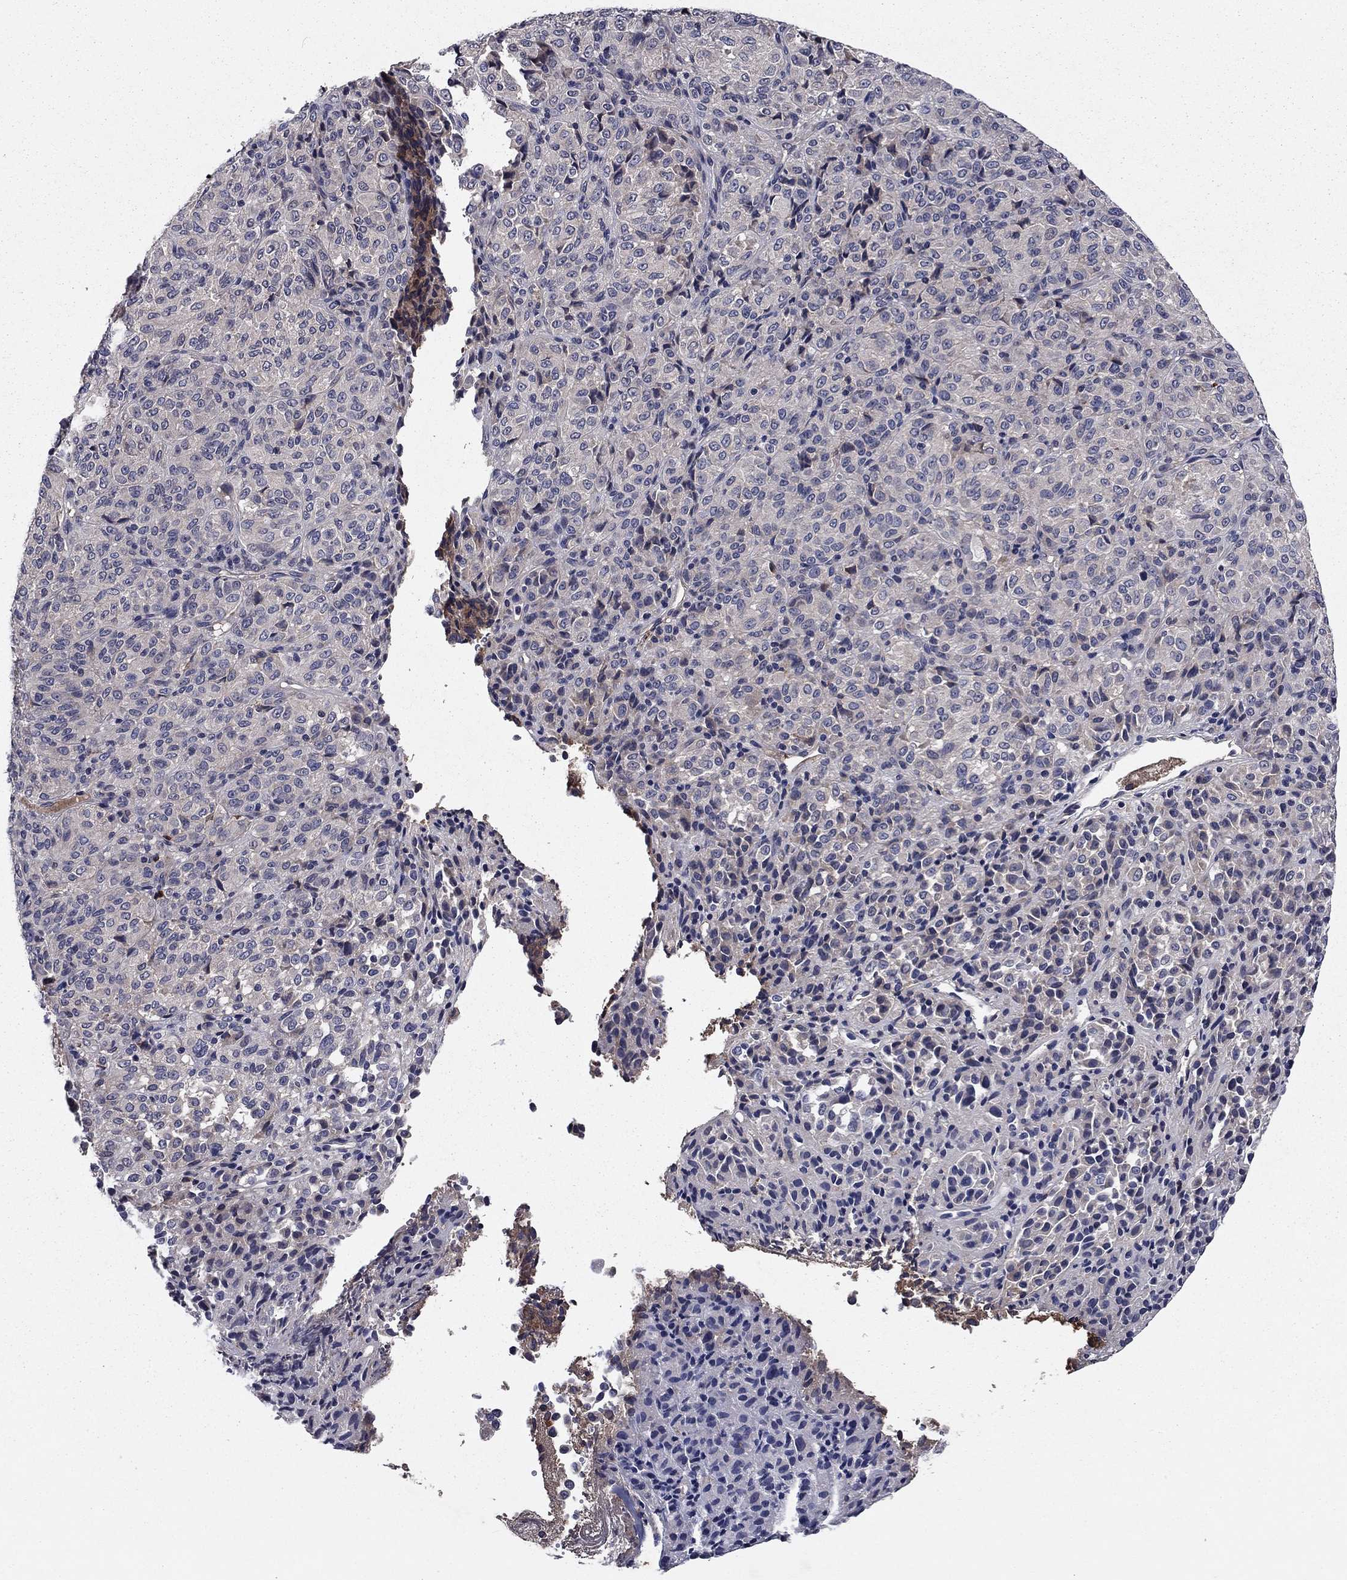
{"staining": {"intensity": "negative", "quantity": "none", "location": "none"}, "tissue": "melanoma", "cell_type": "Tumor cells", "image_type": "cancer", "snomed": [{"axis": "morphology", "description": "Malignant melanoma, Metastatic site"}, {"axis": "topography", "description": "Brain"}], "caption": "Tumor cells show no significant expression in malignant melanoma (metastatic site). (Stains: DAB (3,3'-diaminobenzidine) immunohistochemistry (IHC) with hematoxylin counter stain, Microscopy: brightfield microscopy at high magnification).", "gene": "PROS1", "patient": {"sex": "female", "age": 56}}